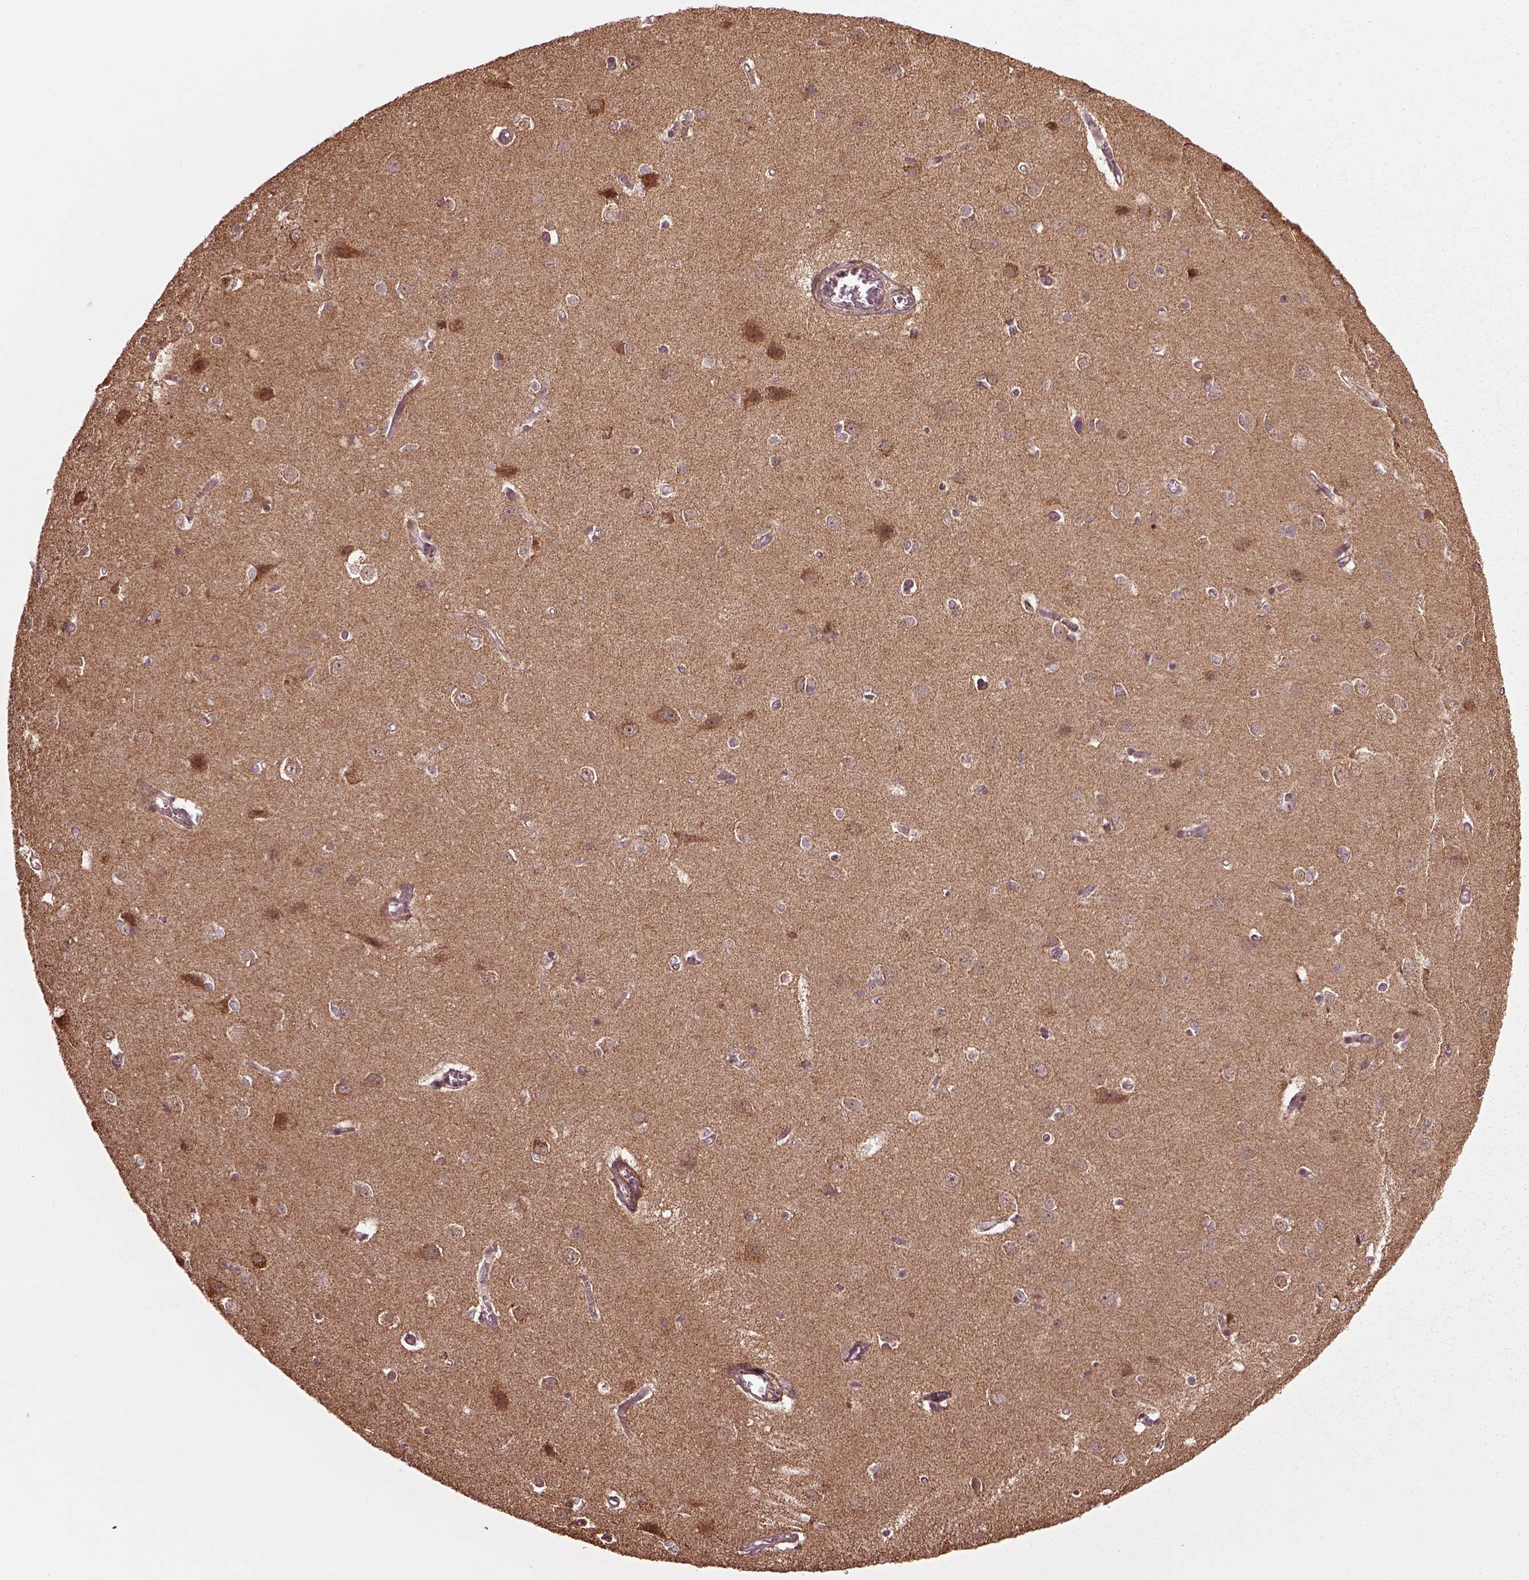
{"staining": {"intensity": "negative", "quantity": "none", "location": "none"}, "tissue": "cerebral cortex", "cell_type": "Endothelial cells", "image_type": "normal", "snomed": [{"axis": "morphology", "description": "Normal tissue, NOS"}, {"axis": "topography", "description": "Cerebral cortex"}], "caption": "This image is of benign cerebral cortex stained with immunohistochemistry to label a protein in brown with the nuclei are counter-stained blue. There is no expression in endothelial cells.", "gene": "SEL1L3", "patient": {"sex": "male", "age": 37}}